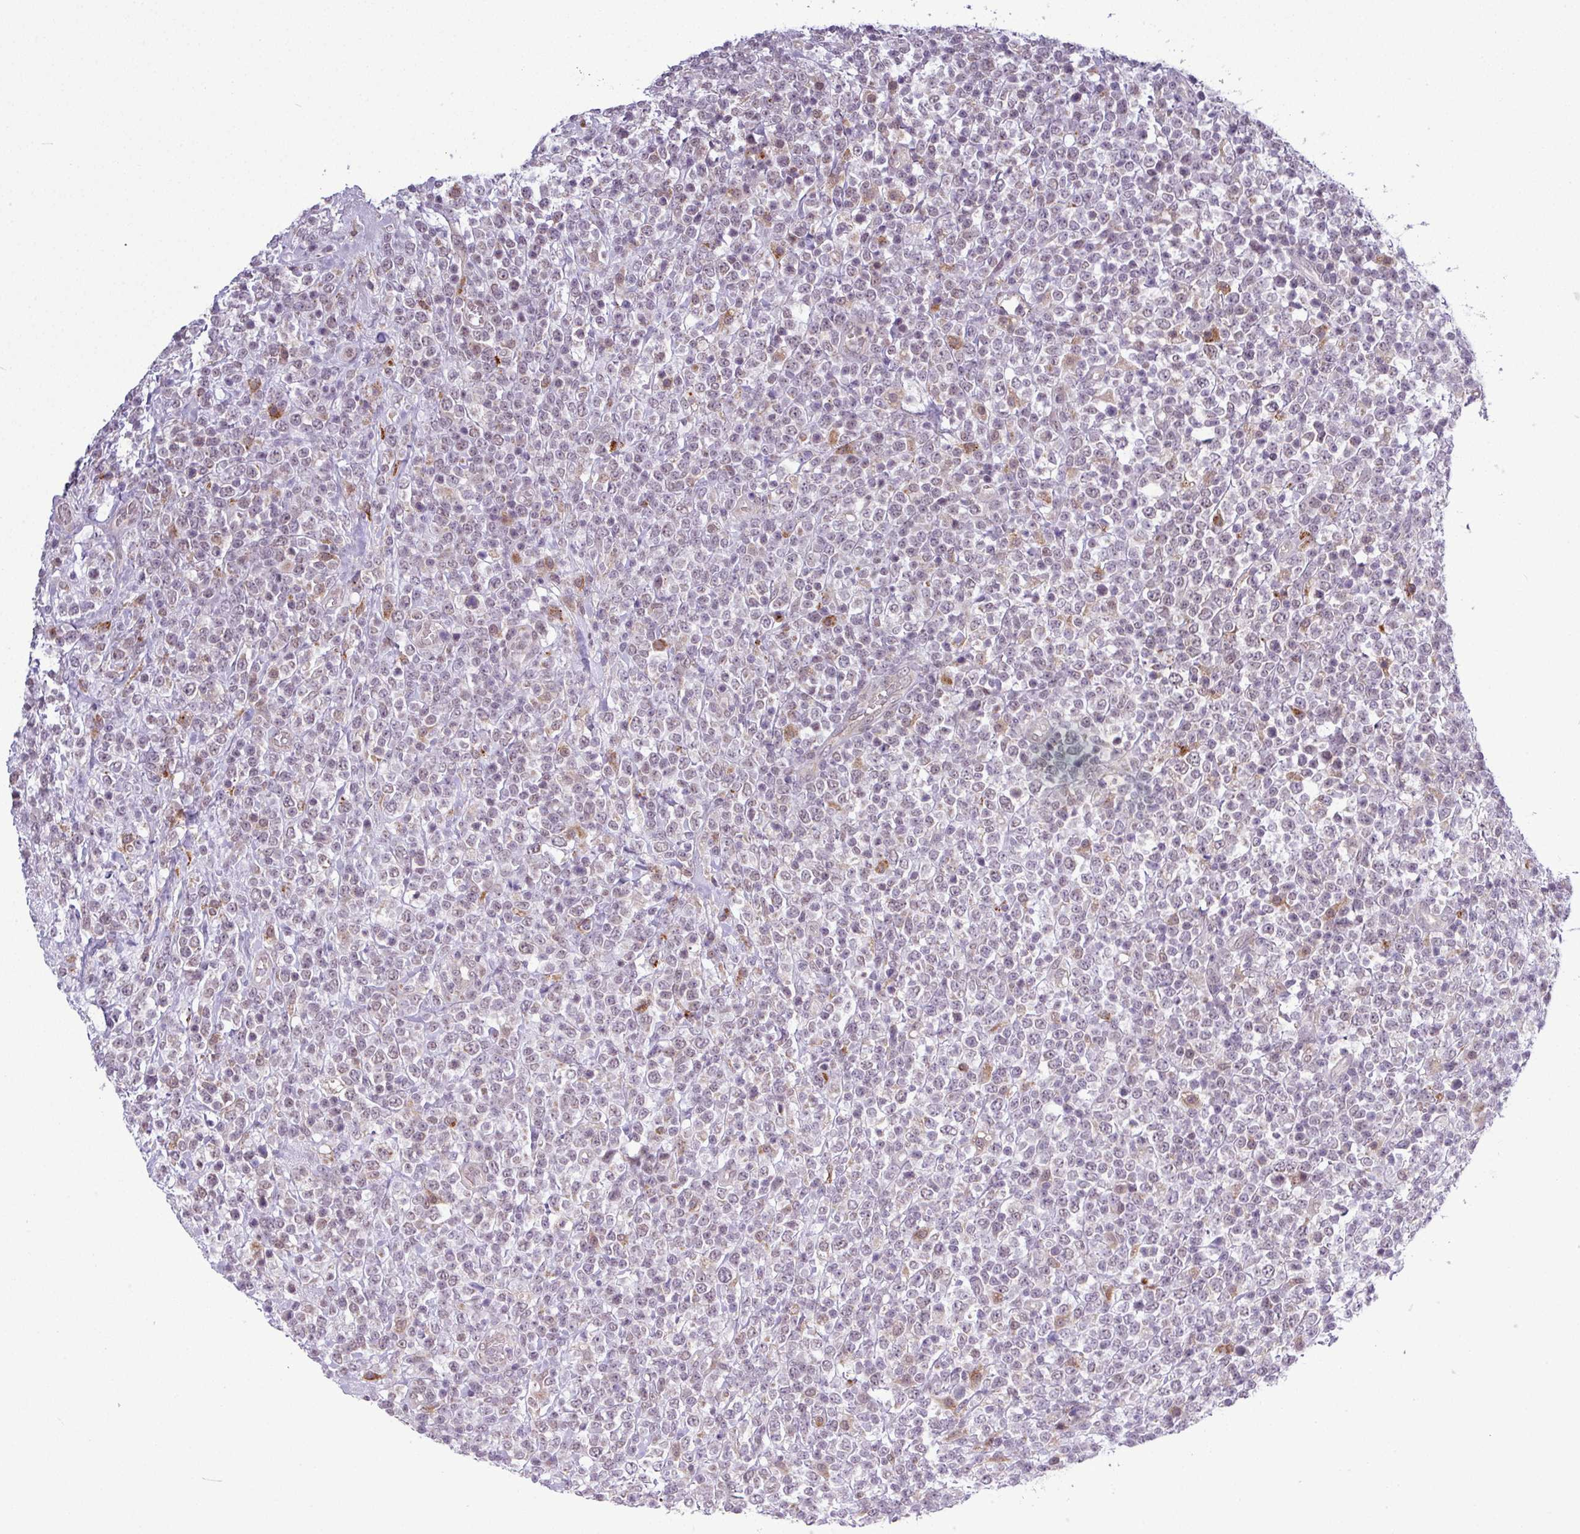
{"staining": {"intensity": "weak", "quantity": "25%-75%", "location": "nuclear"}, "tissue": "lymphoma", "cell_type": "Tumor cells", "image_type": "cancer", "snomed": [{"axis": "morphology", "description": "Malignant lymphoma, non-Hodgkin's type, High grade"}, {"axis": "topography", "description": "Colon"}], "caption": "A micrograph showing weak nuclear positivity in approximately 25%-75% of tumor cells in malignant lymphoma, non-Hodgkin's type (high-grade), as visualized by brown immunohistochemical staining.", "gene": "ZNF217", "patient": {"sex": "female", "age": 53}}